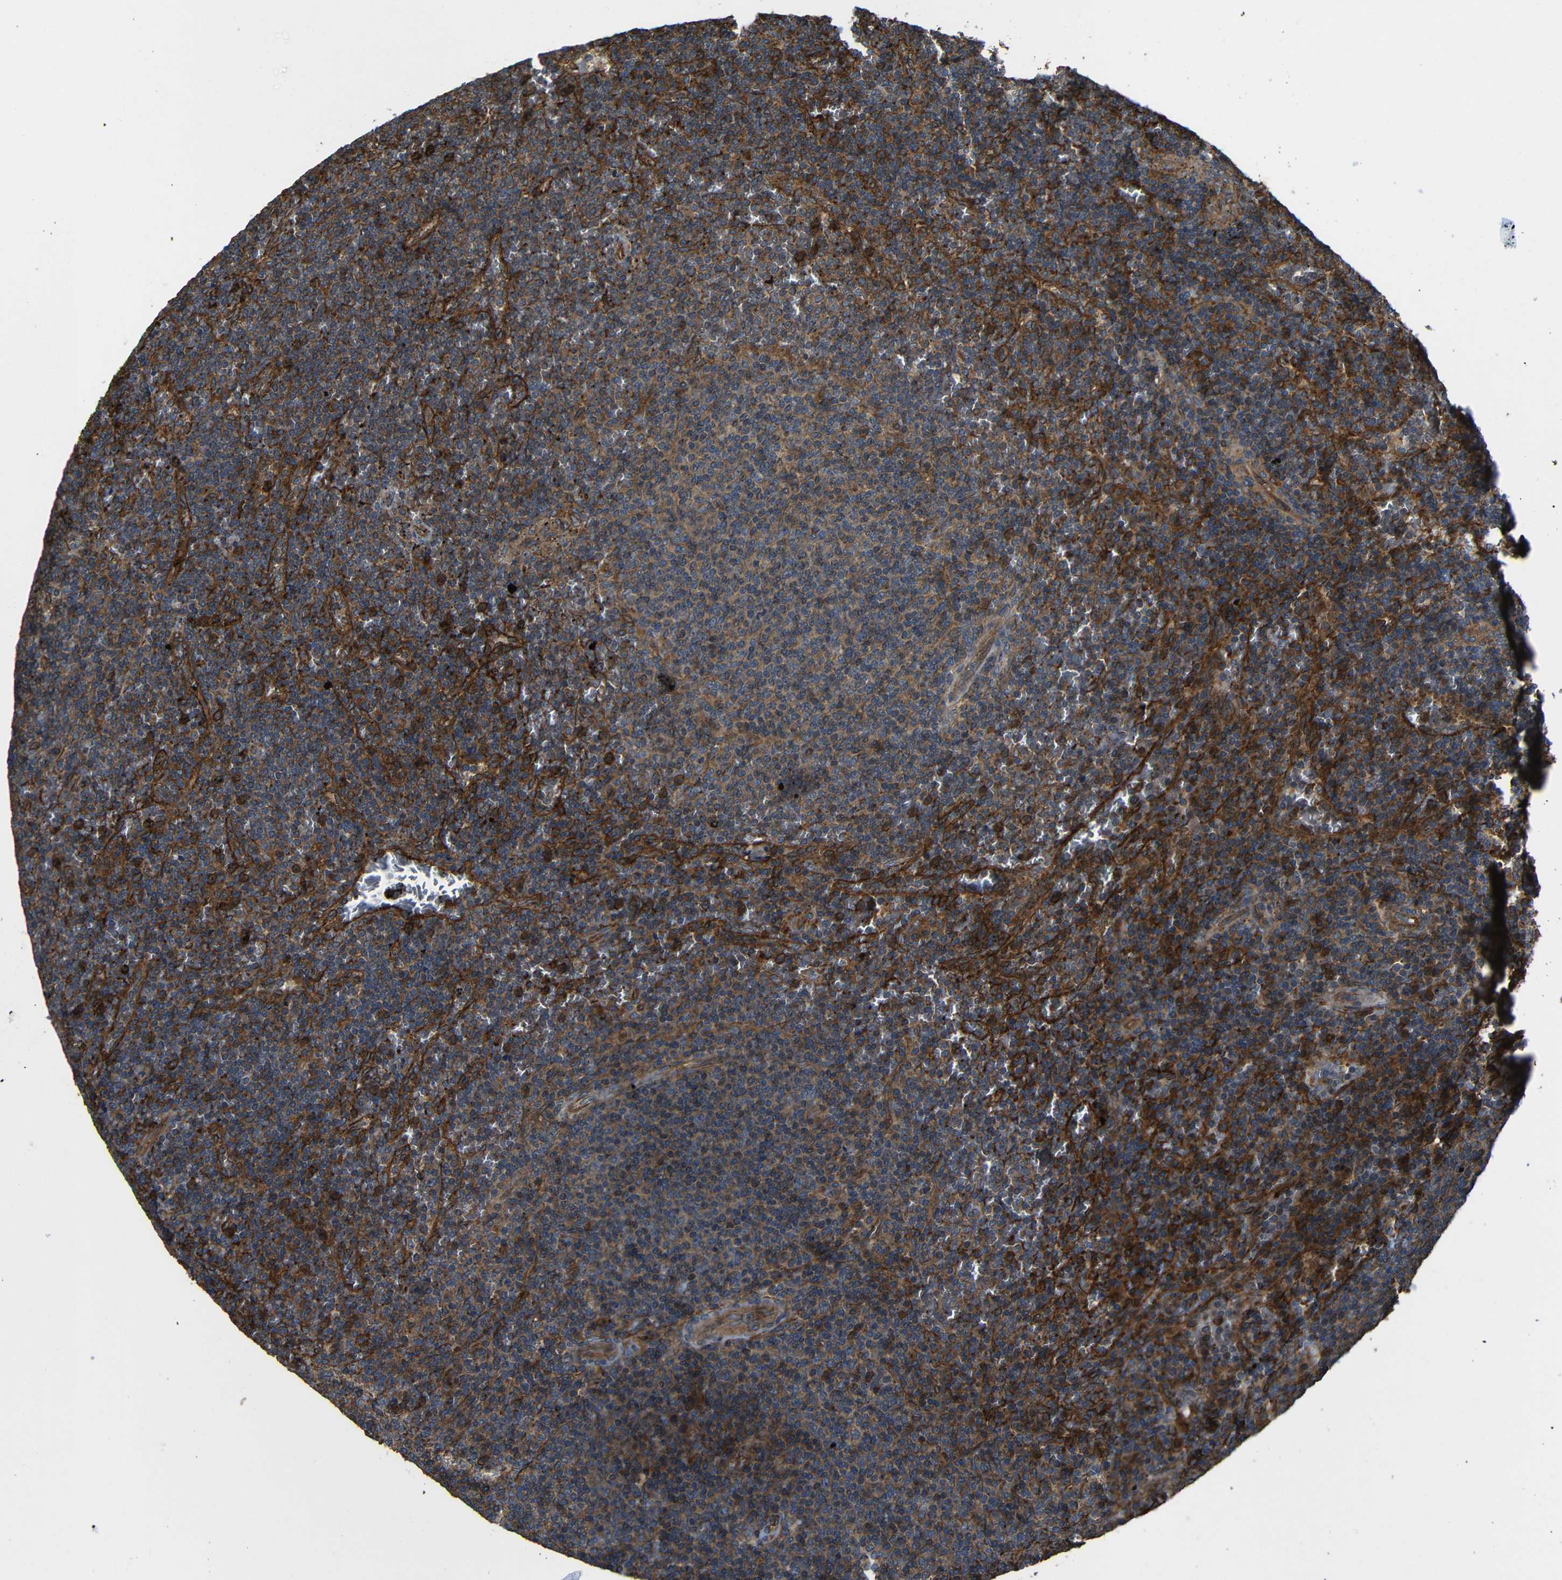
{"staining": {"intensity": "moderate", "quantity": ">75%", "location": "cytoplasmic/membranous"}, "tissue": "lymphoma", "cell_type": "Tumor cells", "image_type": "cancer", "snomed": [{"axis": "morphology", "description": "Malignant lymphoma, non-Hodgkin's type, Low grade"}, {"axis": "topography", "description": "Spleen"}], "caption": "Low-grade malignant lymphoma, non-Hodgkin's type stained with DAB immunohistochemistry reveals medium levels of moderate cytoplasmic/membranous positivity in about >75% of tumor cells.", "gene": "PTCH1", "patient": {"sex": "female", "age": 50}}